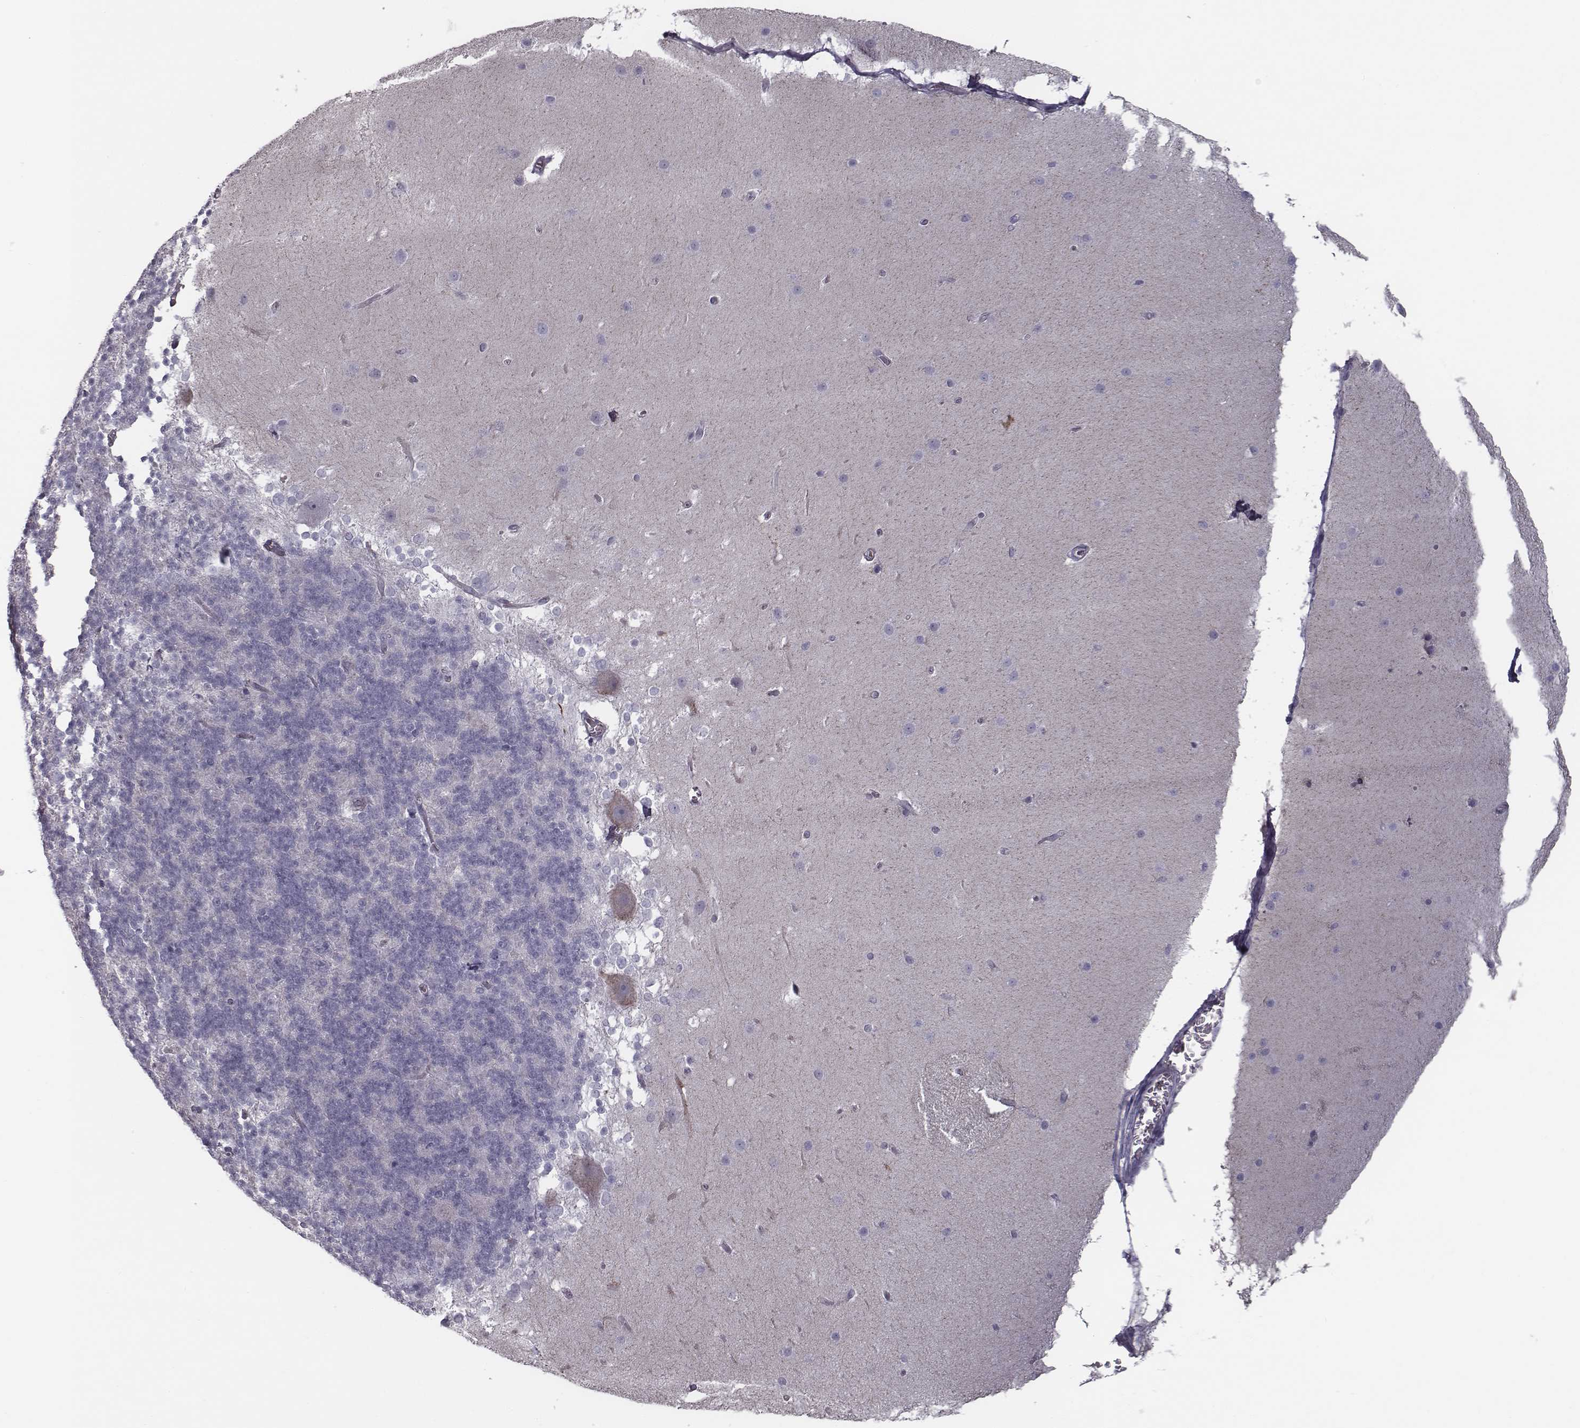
{"staining": {"intensity": "negative", "quantity": "none", "location": "none"}, "tissue": "cerebellum", "cell_type": "Cells in granular layer", "image_type": "normal", "snomed": [{"axis": "morphology", "description": "Normal tissue, NOS"}, {"axis": "topography", "description": "Cerebellum"}], "caption": "Immunohistochemistry histopathology image of unremarkable human cerebellum stained for a protein (brown), which exhibits no expression in cells in granular layer. (DAB immunohistochemistry (IHC), high magnification).", "gene": "SEPTIN14", "patient": {"sex": "female", "age": 19}}